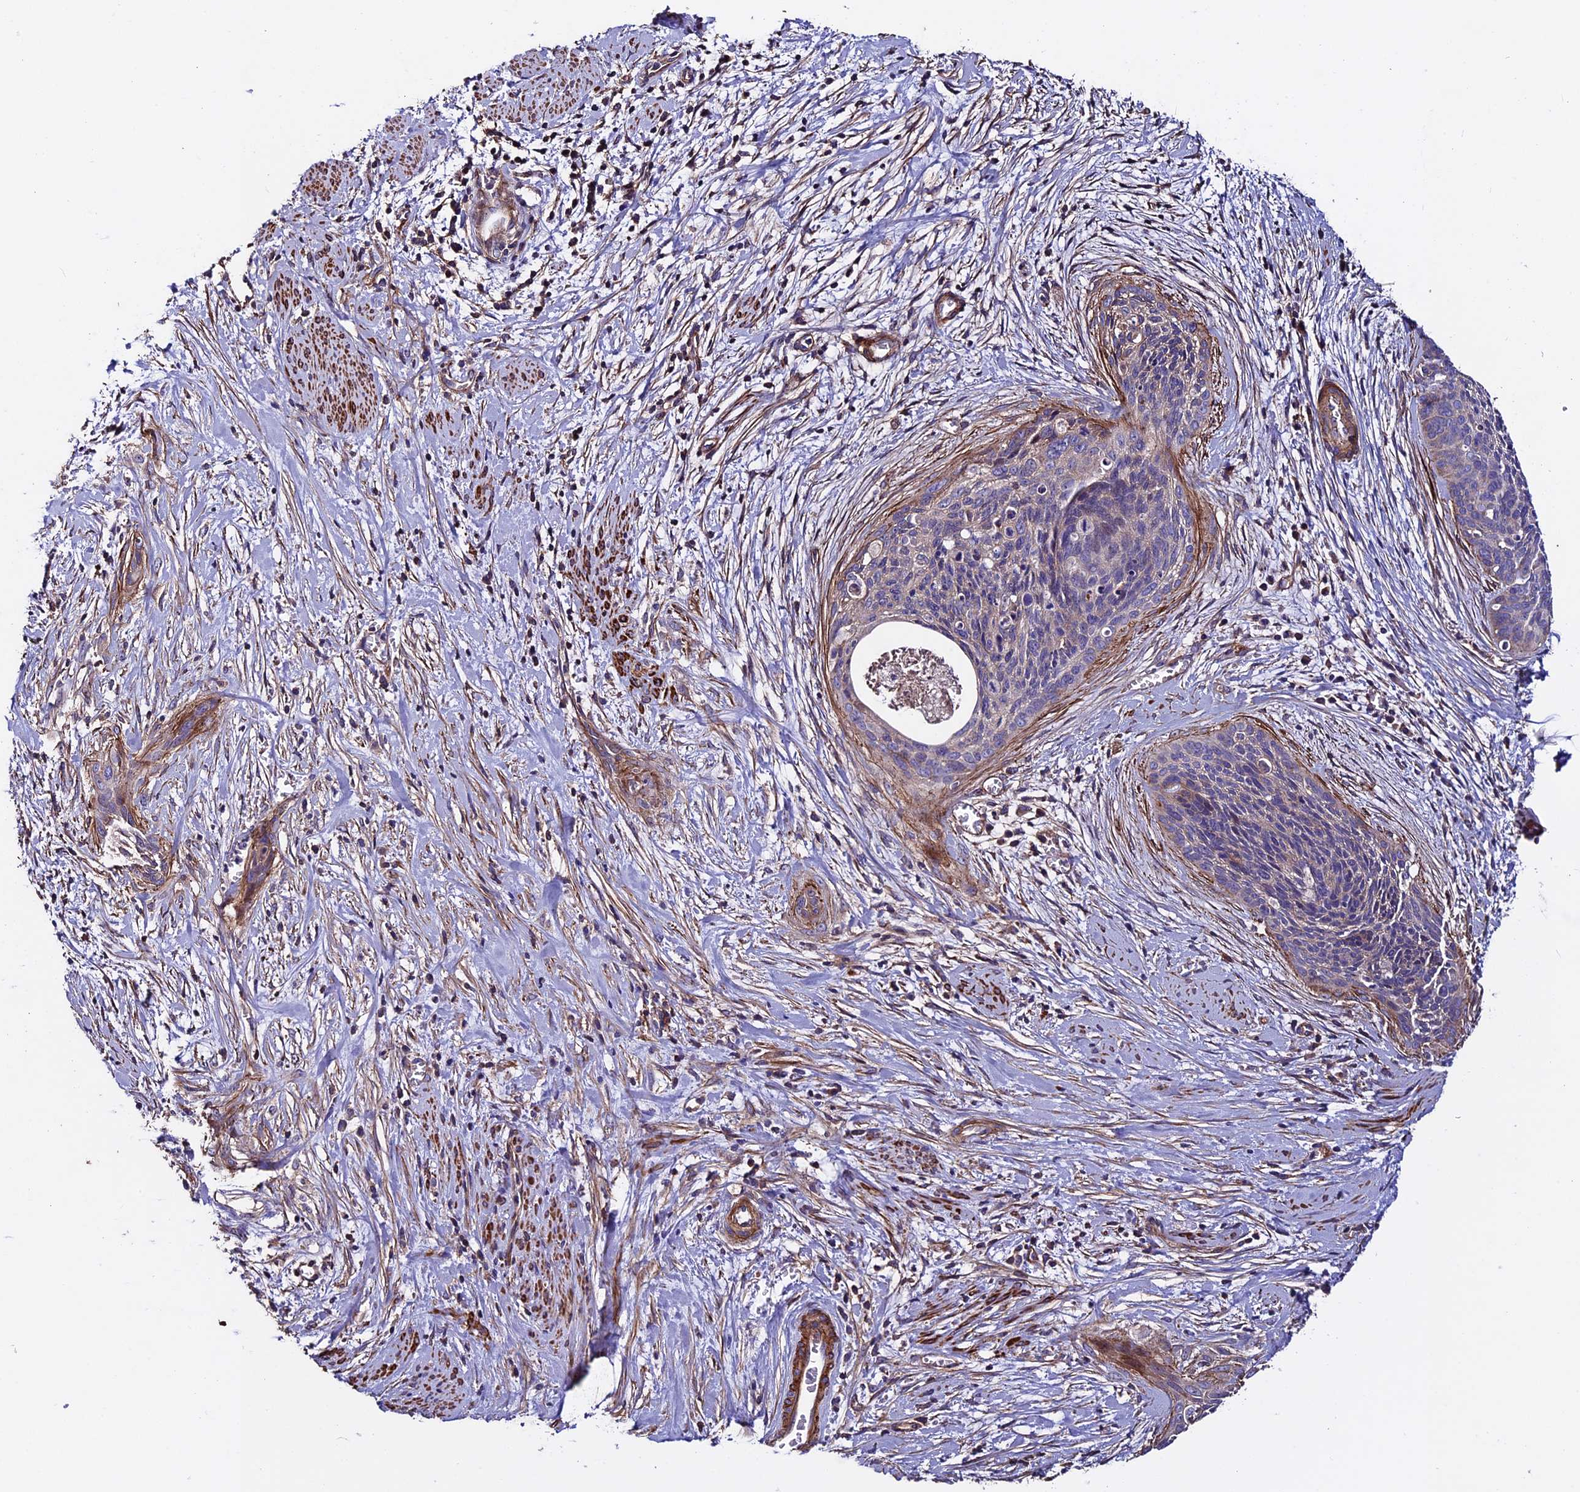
{"staining": {"intensity": "negative", "quantity": "none", "location": "none"}, "tissue": "cervical cancer", "cell_type": "Tumor cells", "image_type": "cancer", "snomed": [{"axis": "morphology", "description": "Squamous cell carcinoma, NOS"}, {"axis": "topography", "description": "Cervix"}], "caption": "This is a micrograph of immunohistochemistry (IHC) staining of cervical cancer, which shows no positivity in tumor cells.", "gene": "EVA1B", "patient": {"sex": "female", "age": 55}}